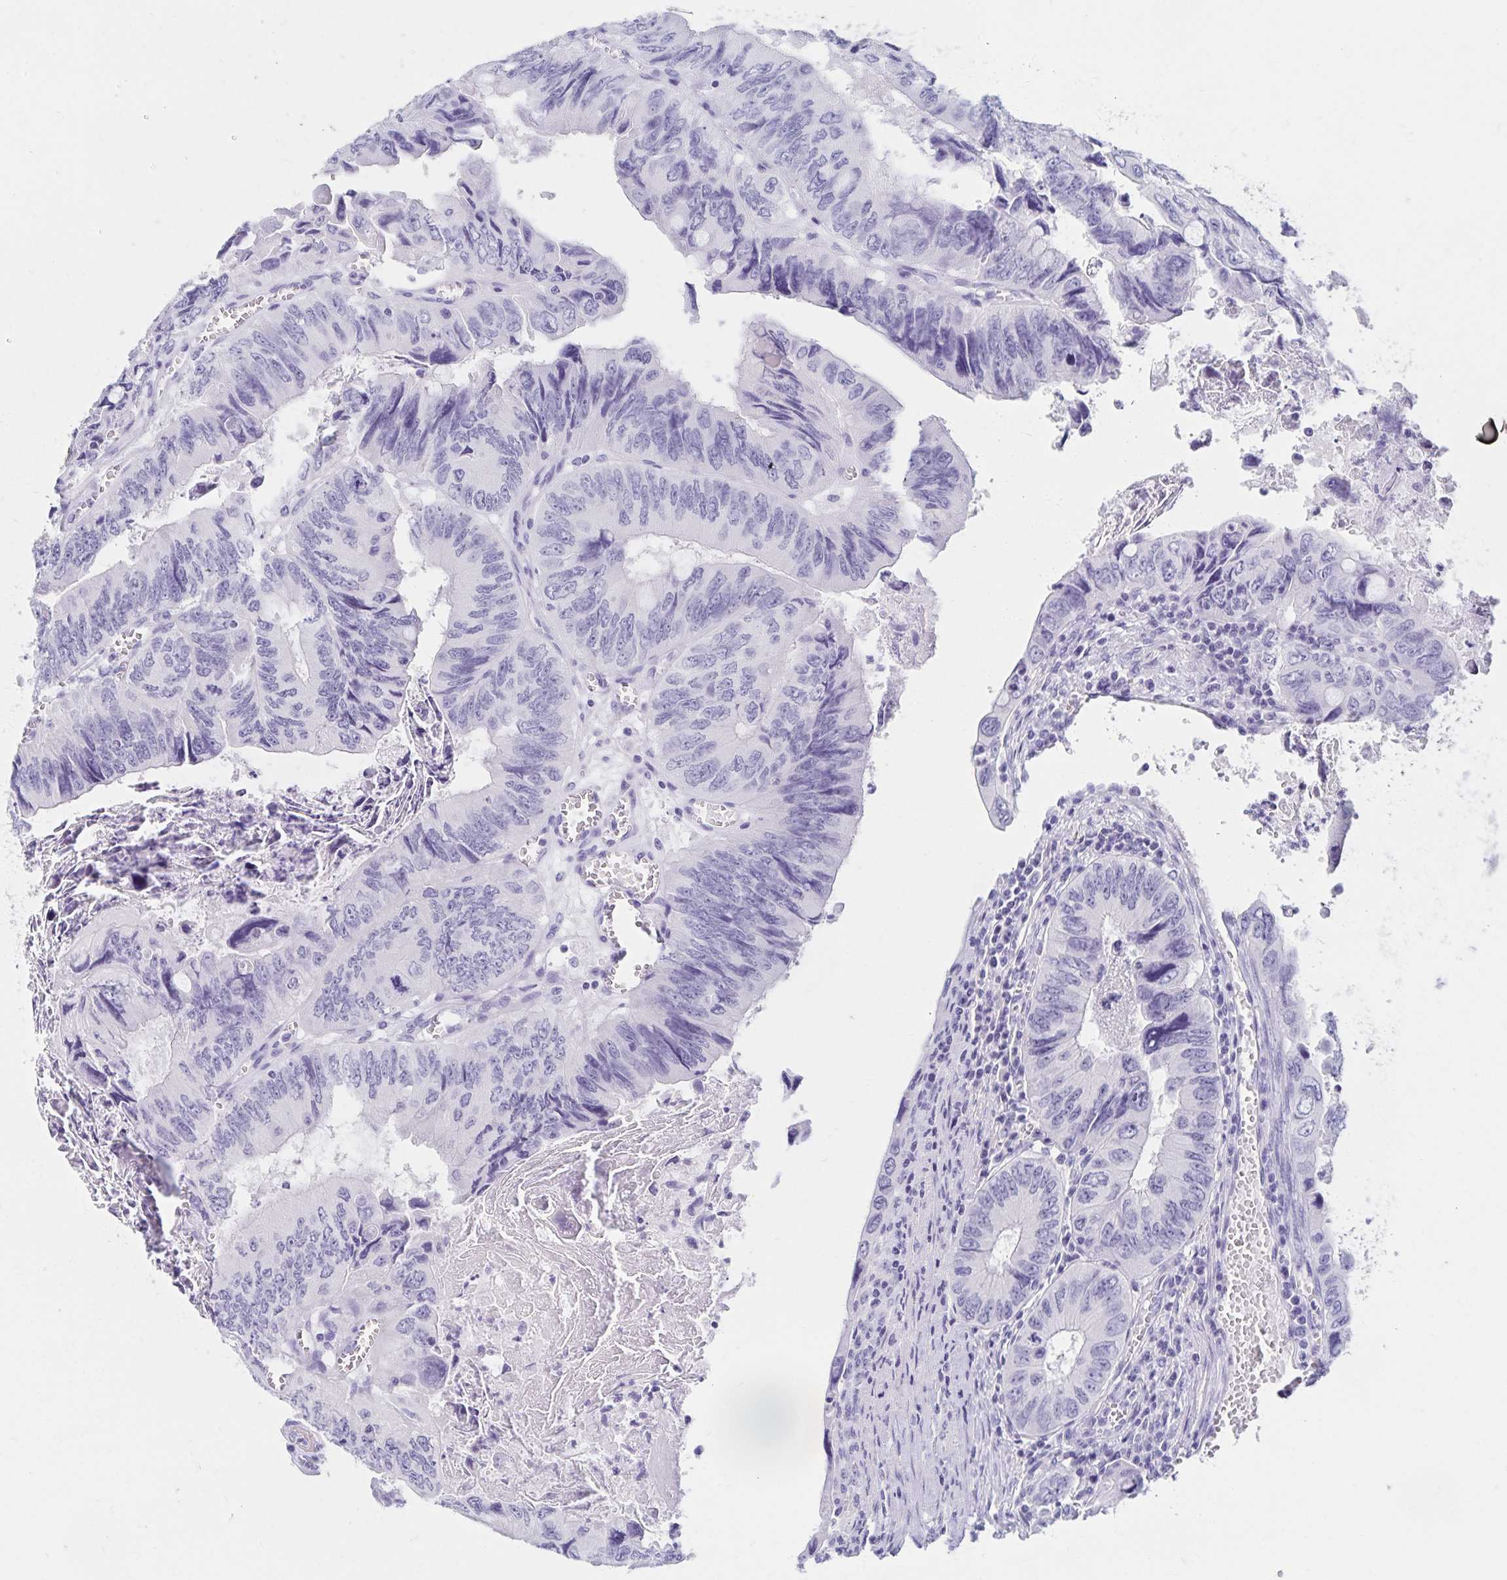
{"staining": {"intensity": "negative", "quantity": "none", "location": "none"}, "tissue": "colorectal cancer", "cell_type": "Tumor cells", "image_type": "cancer", "snomed": [{"axis": "morphology", "description": "Adenocarcinoma, NOS"}, {"axis": "topography", "description": "Colon"}], "caption": "High power microscopy image of an immunohistochemistry (IHC) photomicrograph of colorectal cancer (adenocarcinoma), revealing no significant positivity in tumor cells.", "gene": "C2orf50", "patient": {"sex": "female", "age": 84}}